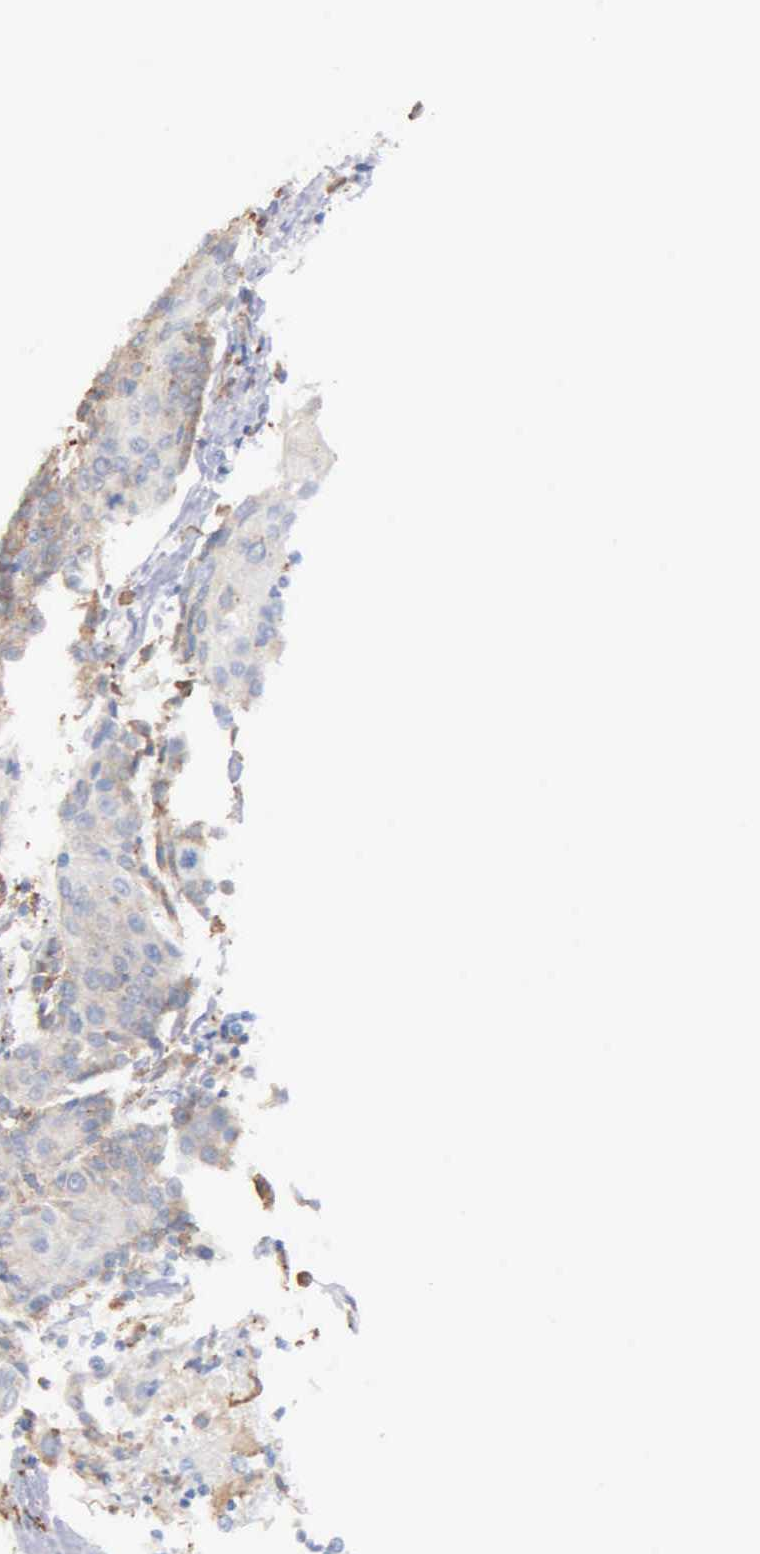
{"staining": {"intensity": "weak", "quantity": ">75%", "location": "cytoplasmic/membranous"}, "tissue": "urothelial cancer", "cell_type": "Tumor cells", "image_type": "cancer", "snomed": [{"axis": "morphology", "description": "Urothelial carcinoma, High grade"}, {"axis": "topography", "description": "Urinary bladder"}], "caption": "Human urothelial cancer stained with a brown dye displays weak cytoplasmic/membranous positive expression in approximately >75% of tumor cells.", "gene": "ZC3H12B", "patient": {"sex": "female", "age": 85}}